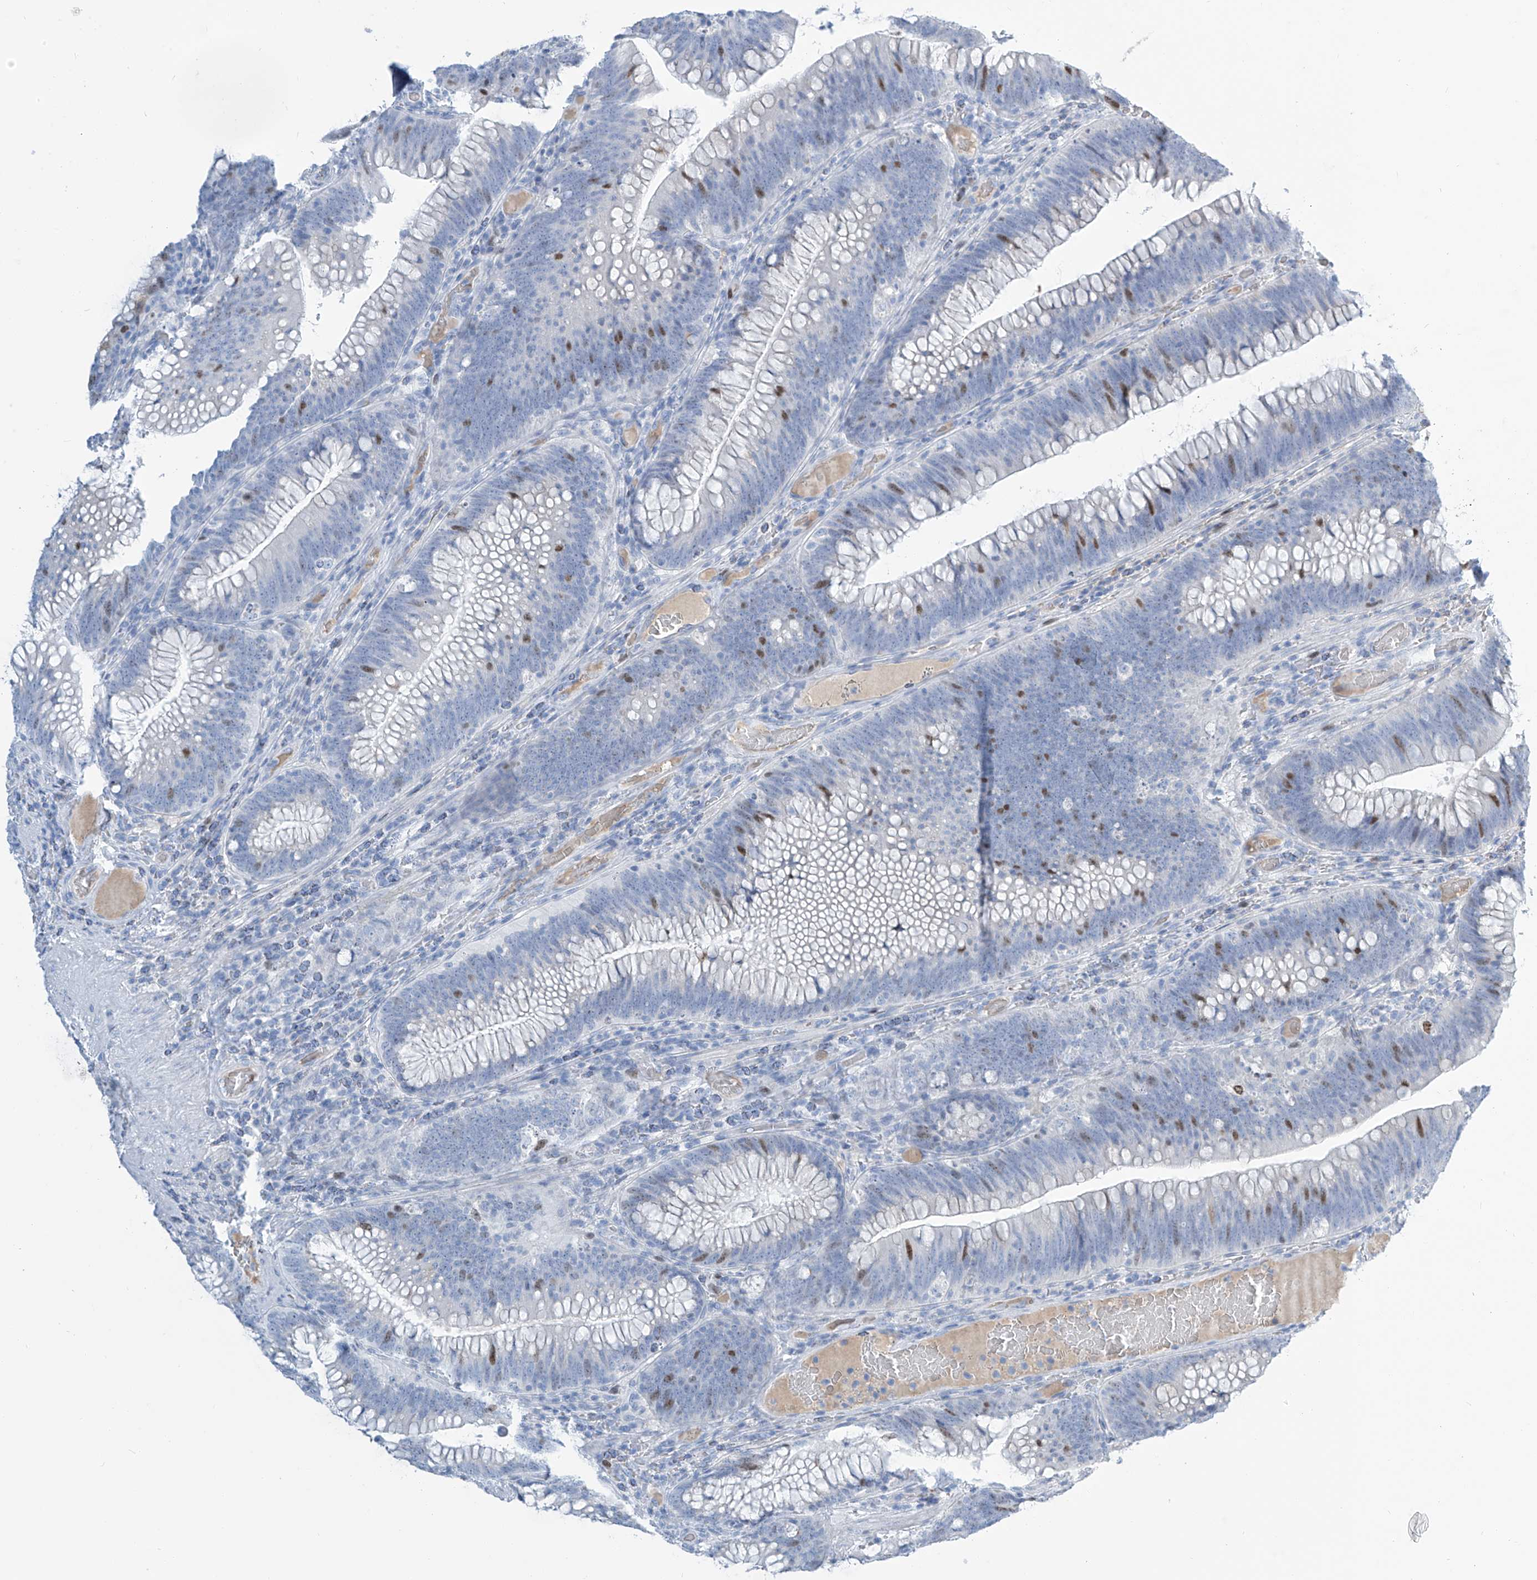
{"staining": {"intensity": "moderate", "quantity": "<25%", "location": "nuclear"}, "tissue": "colorectal cancer", "cell_type": "Tumor cells", "image_type": "cancer", "snomed": [{"axis": "morphology", "description": "Normal tissue, NOS"}, {"axis": "topography", "description": "Colon"}], "caption": "Moderate nuclear protein expression is appreciated in approximately <25% of tumor cells in colorectal cancer.", "gene": "SGO2", "patient": {"sex": "female", "age": 82}}